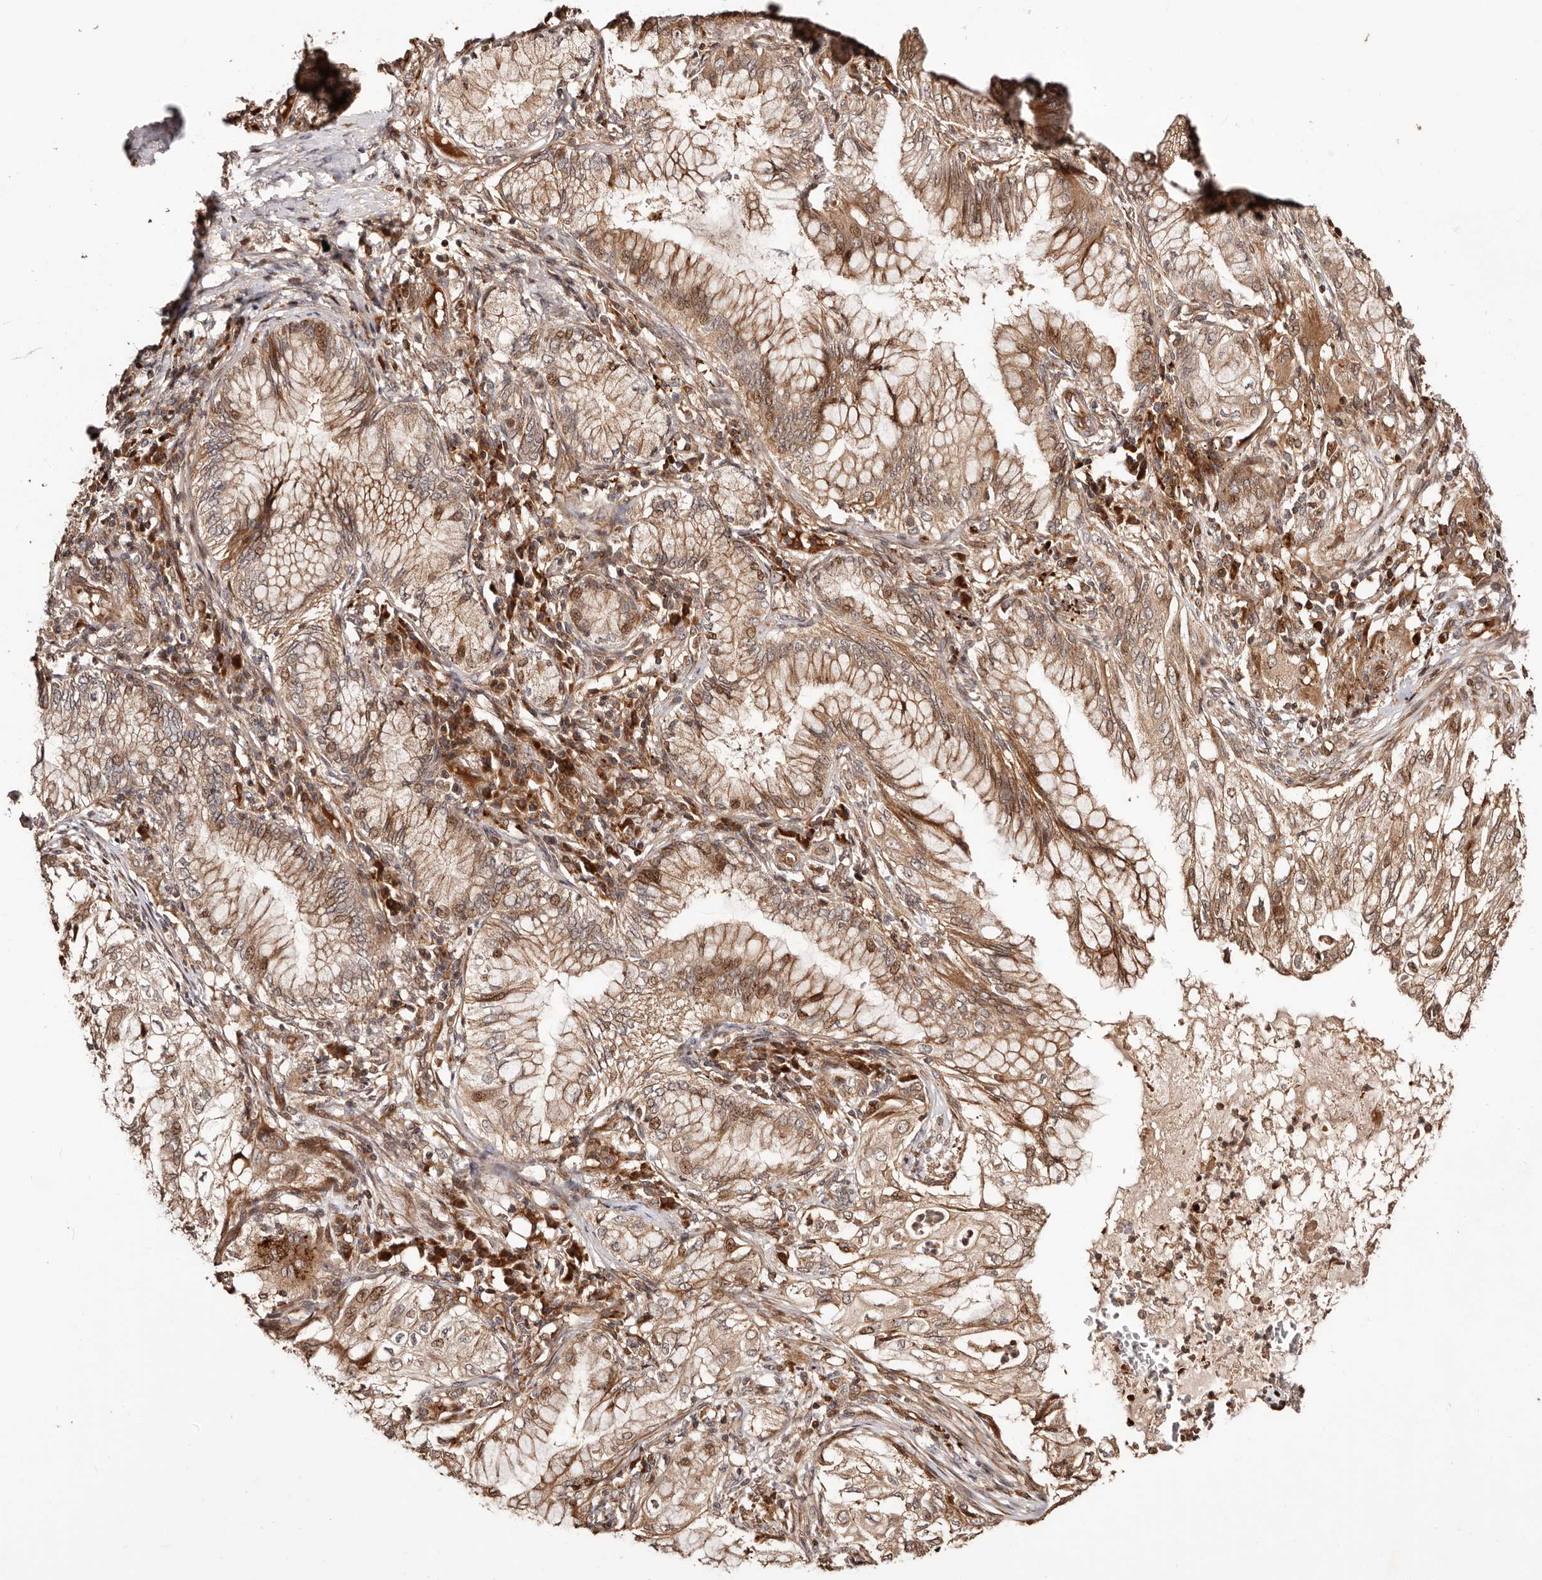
{"staining": {"intensity": "moderate", "quantity": ">75%", "location": "cytoplasmic/membranous,nuclear"}, "tissue": "lung cancer", "cell_type": "Tumor cells", "image_type": "cancer", "snomed": [{"axis": "morphology", "description": "Adenocarcinoma, NOS"}, {"axis": "topography", "description": "Lung"}], "caption": "Immunohistochemistry image of adenocarcinoma (lung) stained for a protein (brown), which exhibits medium levels of moderate cytoplasmic/membranous and nuclear positivity in about >75% of tumor cells.", "gene": "PTPN22", "patient": {"sex": "female", "age": 70}}